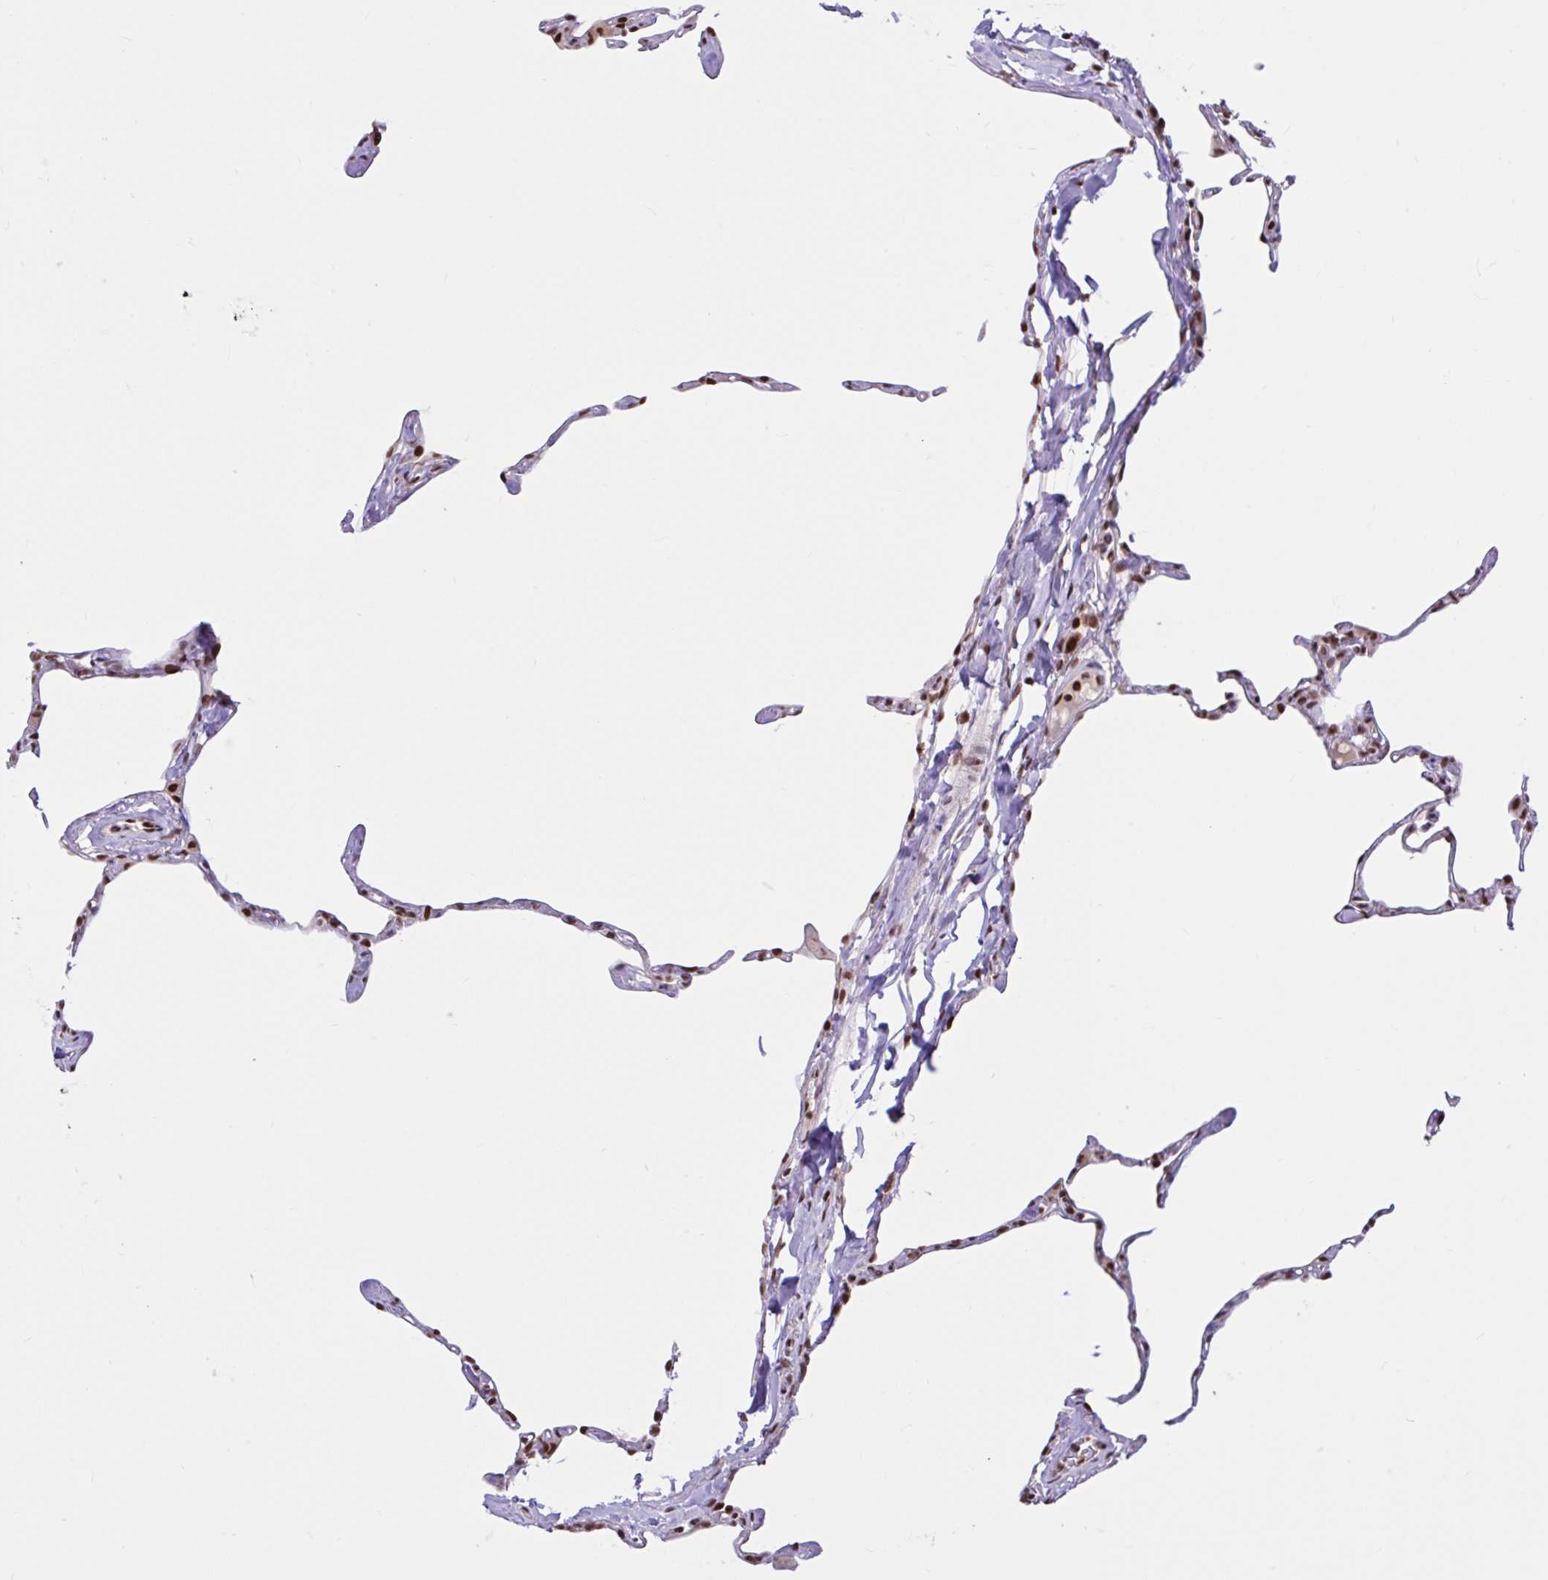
{"staining": {"intensity": "moderate", "quantity": "25%-75%", "location": "nuclear"}, "tissue": "lung", "cell_type": "Alveolar cells", "image_type": "normal", "snomed": [{"axis": "morphology", "description": "Normal tissue, NOS"}, {"axis": "topography", "description": "Lung"}], "caption": "DAB (3,3'-diaminobenzidine) immunohistochemical staining of benign human lung shows moderate nuclear protein expression in approximately 25%-75% of alveolar cells. (brown staining indicates protein expression, while blue staining denotes nuclei).", "gene": "CCDC12", "patient": {"sex": "male", "age": 65}}